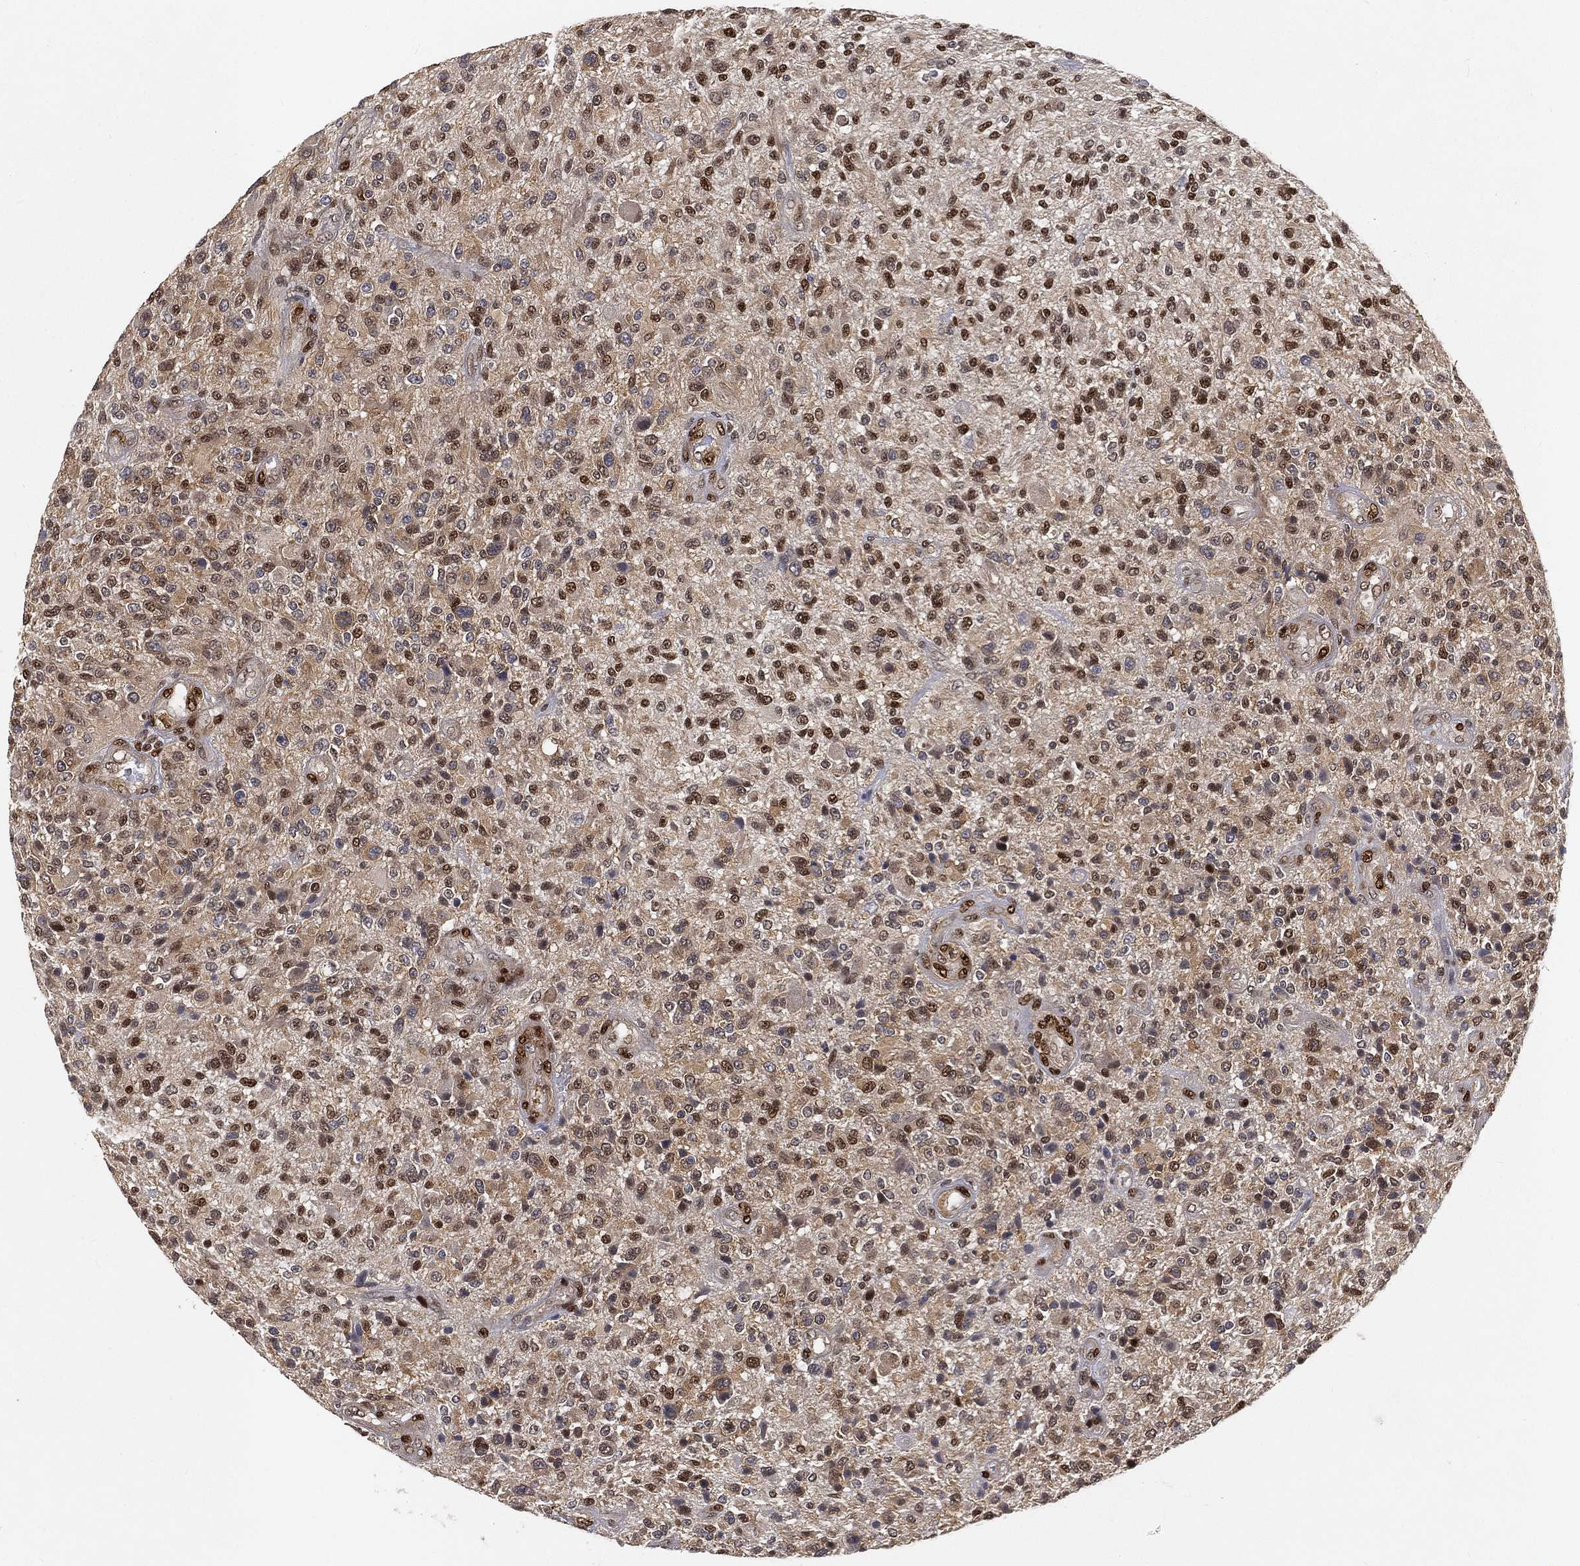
{"staining": {"intensity": "strong", "quantity": "<25%", "location": "nuclear"}, "tissue": "glioma", "cell_type": "Tumor cells", "image_type": "cancer", "snomed": [{"axis": "morphology", "description": "Glioma, malignant, High grade"}, {"axis": "topography", "description": "Brain"}], "caption": "Brown immunohistochemical staining in human malignant high-grade glioma shows strong nuclear expression in about <25% of tumor cells. (Brightfield microscopy of DAB IHC at high magnification).", "gene": "CRTC3", "patient": {"sex": "male", "age": 47}}